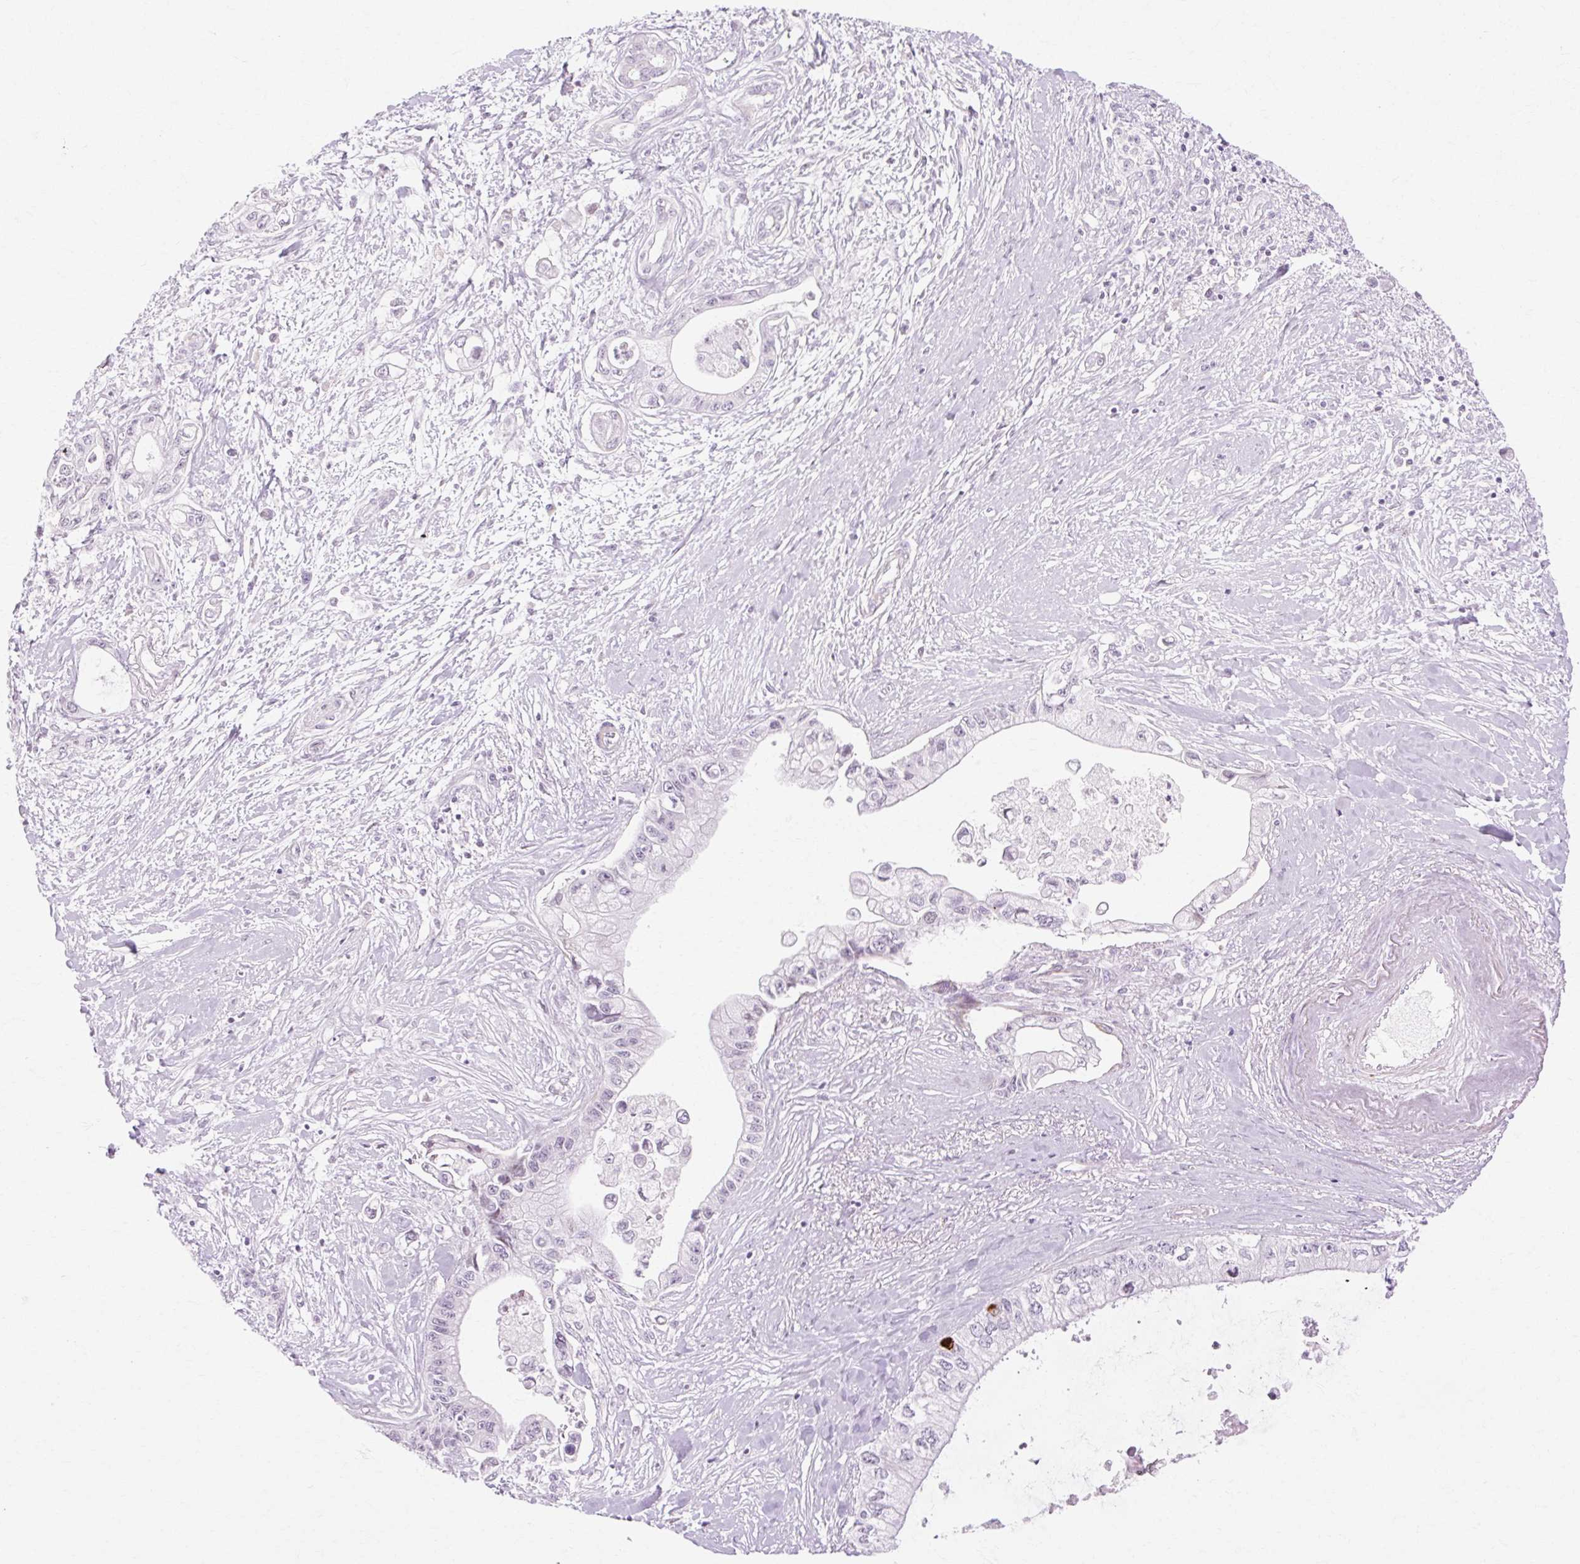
{"staining": {"intensity": "negative", "quantity": "none", "location": "none"}, "tissue": "pancreatic cancer", "cell_type": "Tumor cells", "image_type": "cancer", "snomed": [{"axis": "morphology", "description": "Adenocarcinoma, NOS"}, {"axis": "topography", "description": "Pancreas"}], "caption": "The immunohistochemistry histopathology image has no significant positivity in tumor cells of adenocarcinoma (pancreatic) tissue.", "gene": "C3orf49", "patient": {"sex": "male", "age": 61}}